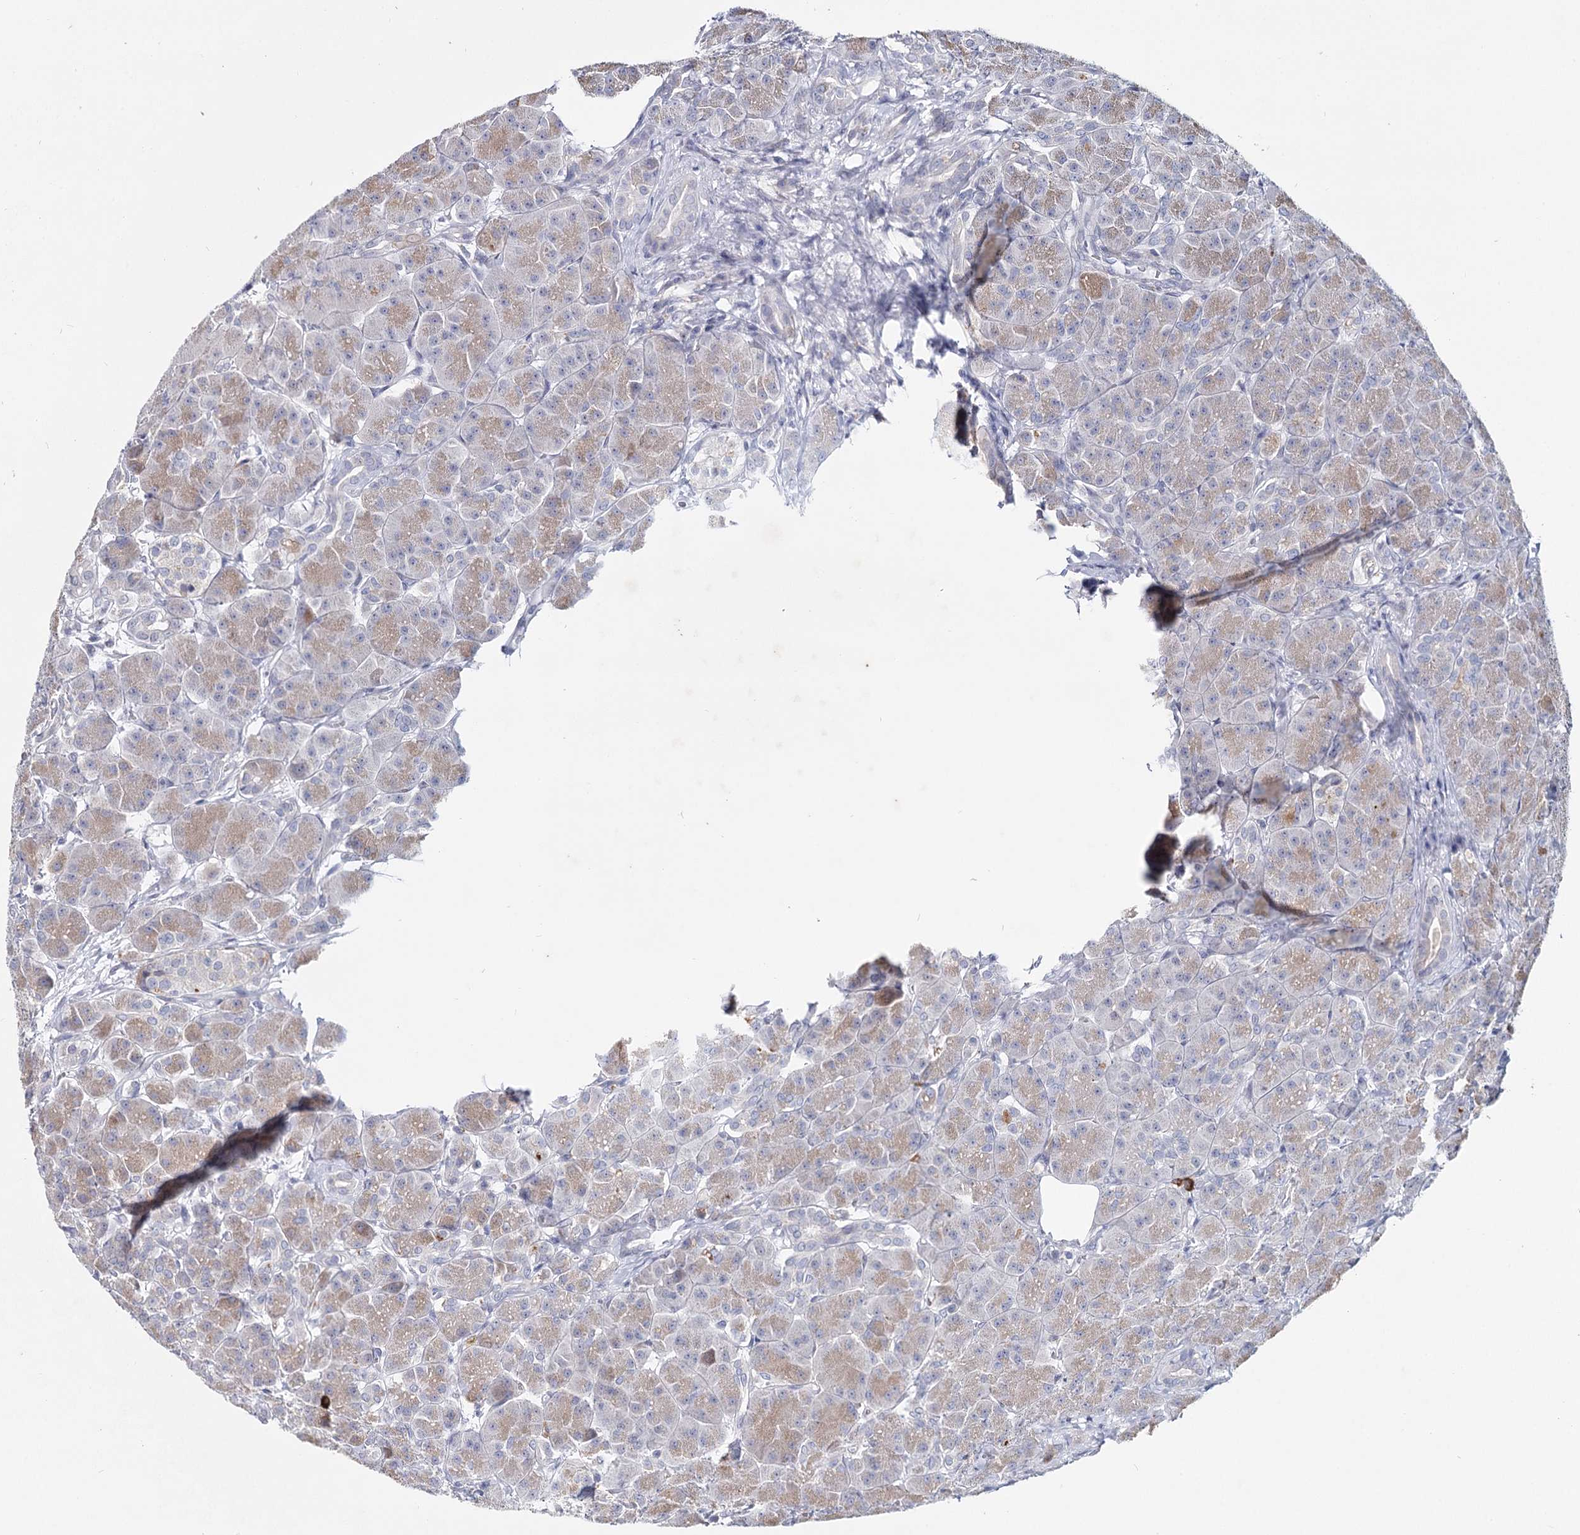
{"staining": {"intensity": "moderate", "quantity": ">75%", "location": "cytoplasmic/membranous"}, "tissue": "pancreas", "cell_type": "Exocrine glandular cells", "image_type": "normal", "snomed": [{"axis": "morphology", "description": "Normal tissue, NOS"}, {"axis": "topography", "description": "Pancreas"}], "caption": "Human pancreas stained with a brown dye reveals moderate cytoplasmic/membranous positive expression in approximately >75% of exocrine glandular cells.", "gene": "CCDC73", "patient": {"sex": "male", "age": 63}}